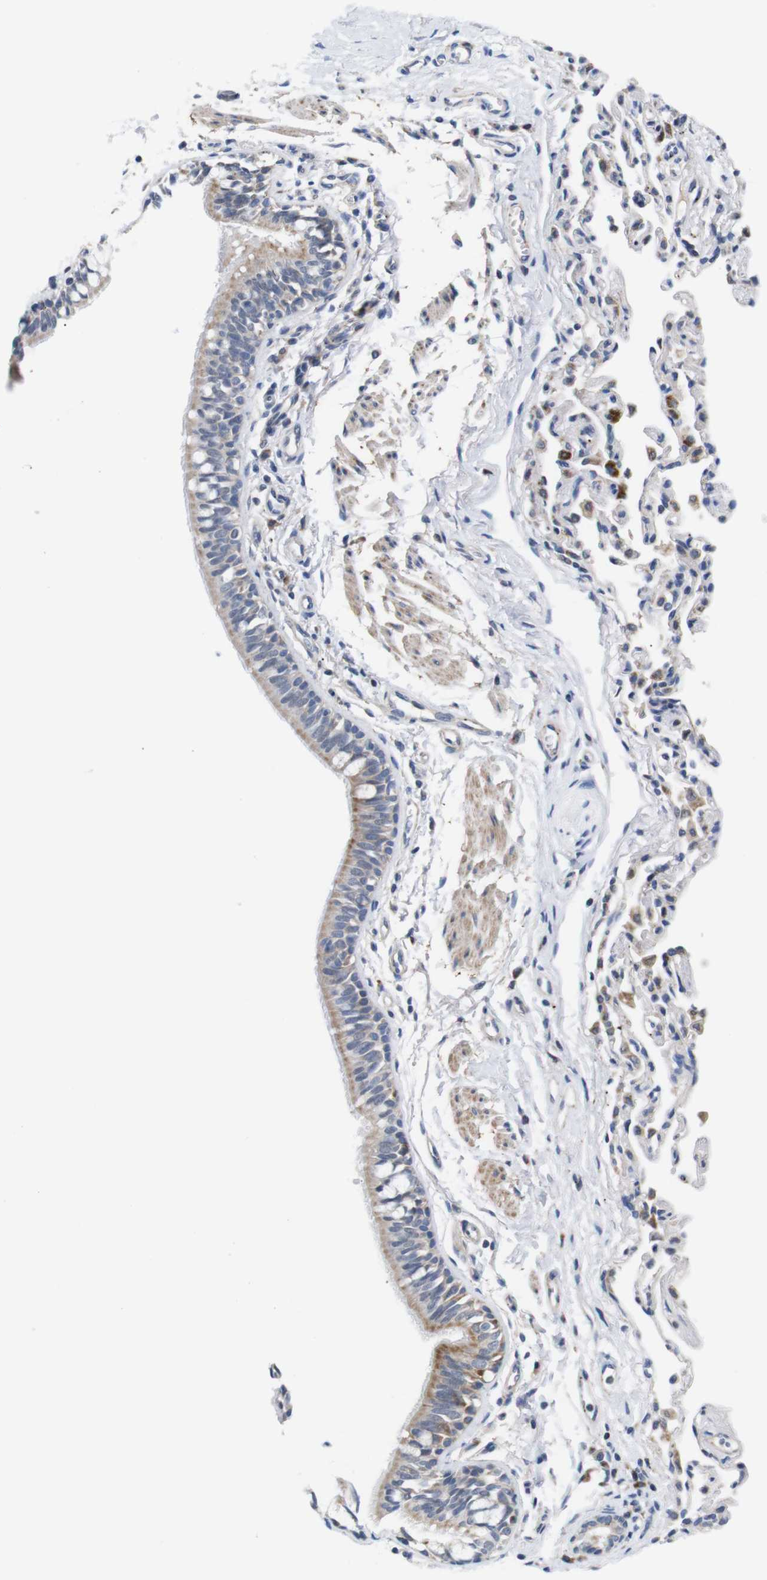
{"staining": {"intensity": "moderate", "quantity": "25%-75%", "location": "cytoplasmic/membranous"}, "tissue": "bronchus", "cell_type": "Respiratory epithelial cells", "image_type": "normal", "snomed": [{"axis": "morphology", "description": "Normal tissue, NOS"}, {"axis": "topography", "description": "Bronchus"}, {"axis": "topography", "description": "Lung"}], "caption": "IHC micrograph of normal bronchus: human bronchus stained using immunohistochemistry (IHC) exhibits medium levels of moderate protein expression localized specifically in the cytoplasmic/membranous of respiratory epithelial cells, appearing as a cytoplasmic/membranous brown color.", "gene": "LRRC55", "patient": {"sex": "male", "age": 64}}